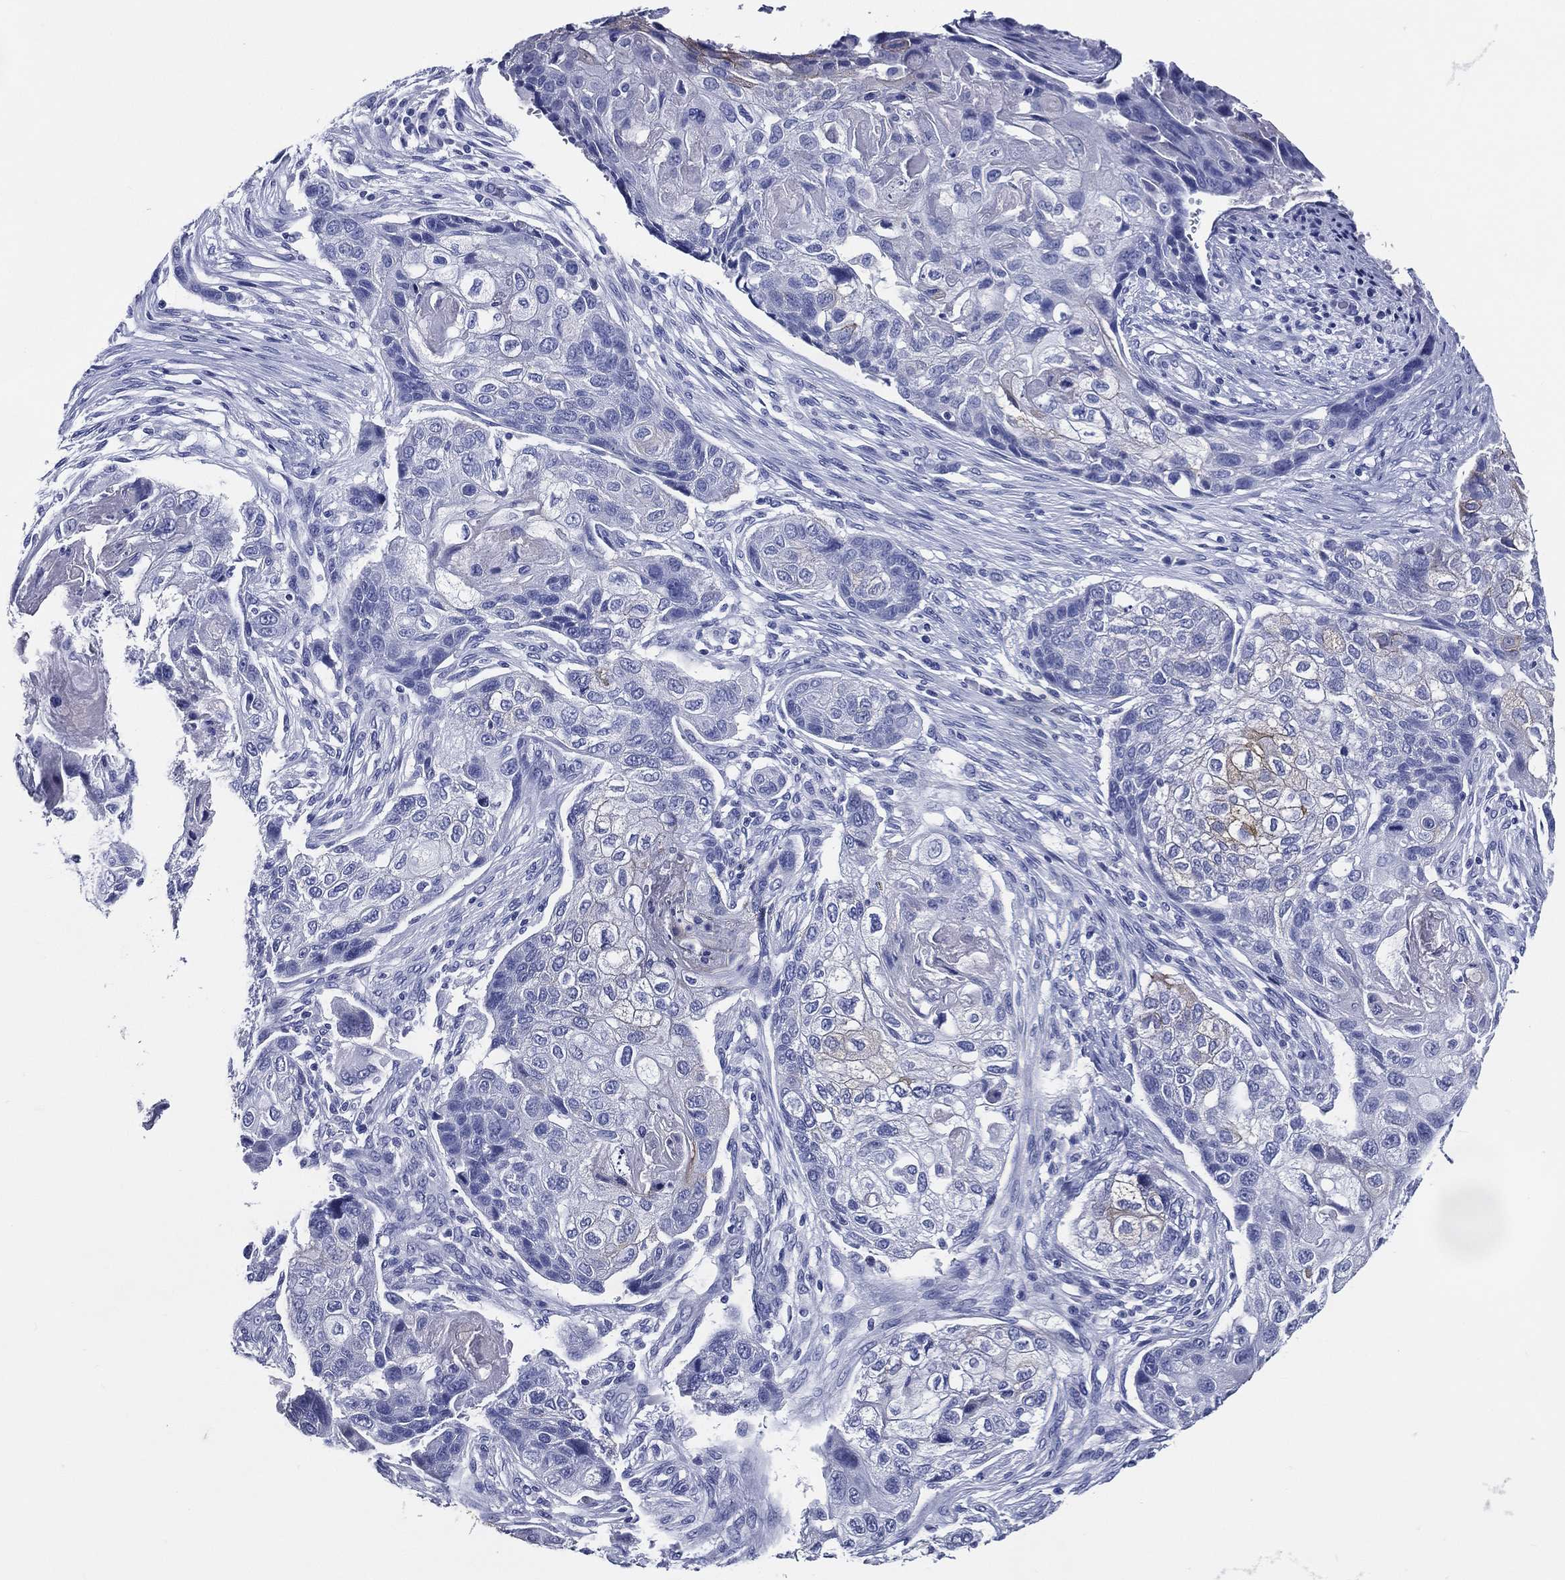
{"staining": {"intensity": "negative", "quantity": "none", "location": "none"}, "tissue": "lung cancer", "cell_type": "Tumor cells", "image_type": "cancer", "snomed": [{"axis": "morphology", "description": "Normal tissue, NOS"}, {"axis": "morphology", "description": "Squamous cell carcinoma, NOS"}, {"axis": "topography", "description": "Bronchus"}, {"axis": "topography", "description": "Lung"}], "caption": "There is no significant expression in tumor cells of lung squamous cell carcinoma.", "gene": "ACE2", "patient": {"sex": "male", "age": 69}}